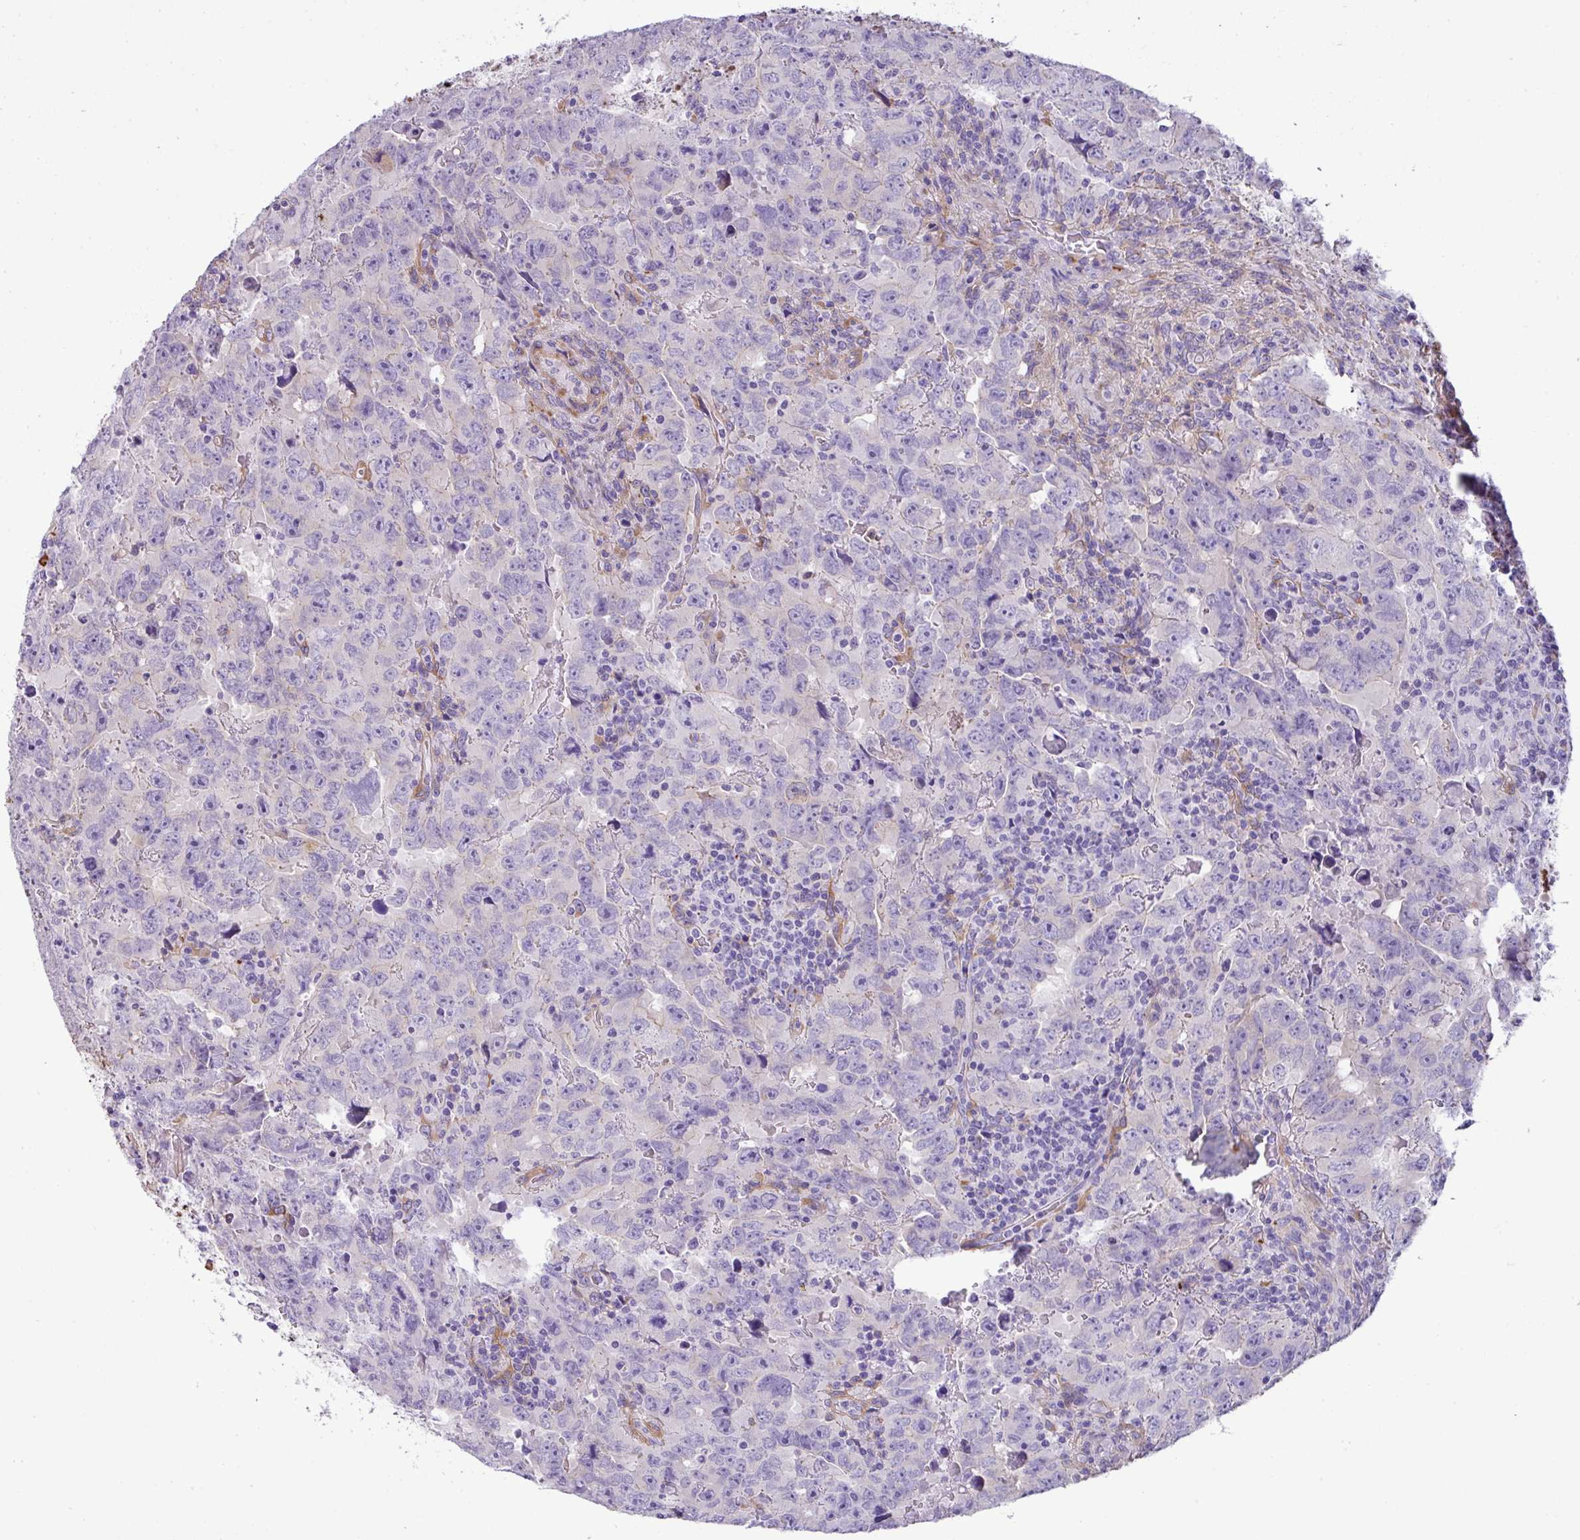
{"staining": {"intensity": "negative", "quantity": "none", "location": "none"}, "tissue": "testis cancer", "cell_type": "Tumor cells", "image_type": "cancer", "snomed": [{"axis": "morphology", "description": "Carcinoma, Embryonal, NOS"}, {"axis": "topography", "description": "Testis"}], "caption": "Immunohistochemical staining of embryonal carcinoma (testis) displays no significant staining in tumor cells. (DAB (3,3'-diaminobenzidine) immunohistochemistry visualized using brightfield microscopy, high magnification).", "gene": "PARD6G", "patient": {"sex": "male", "age": 24}}